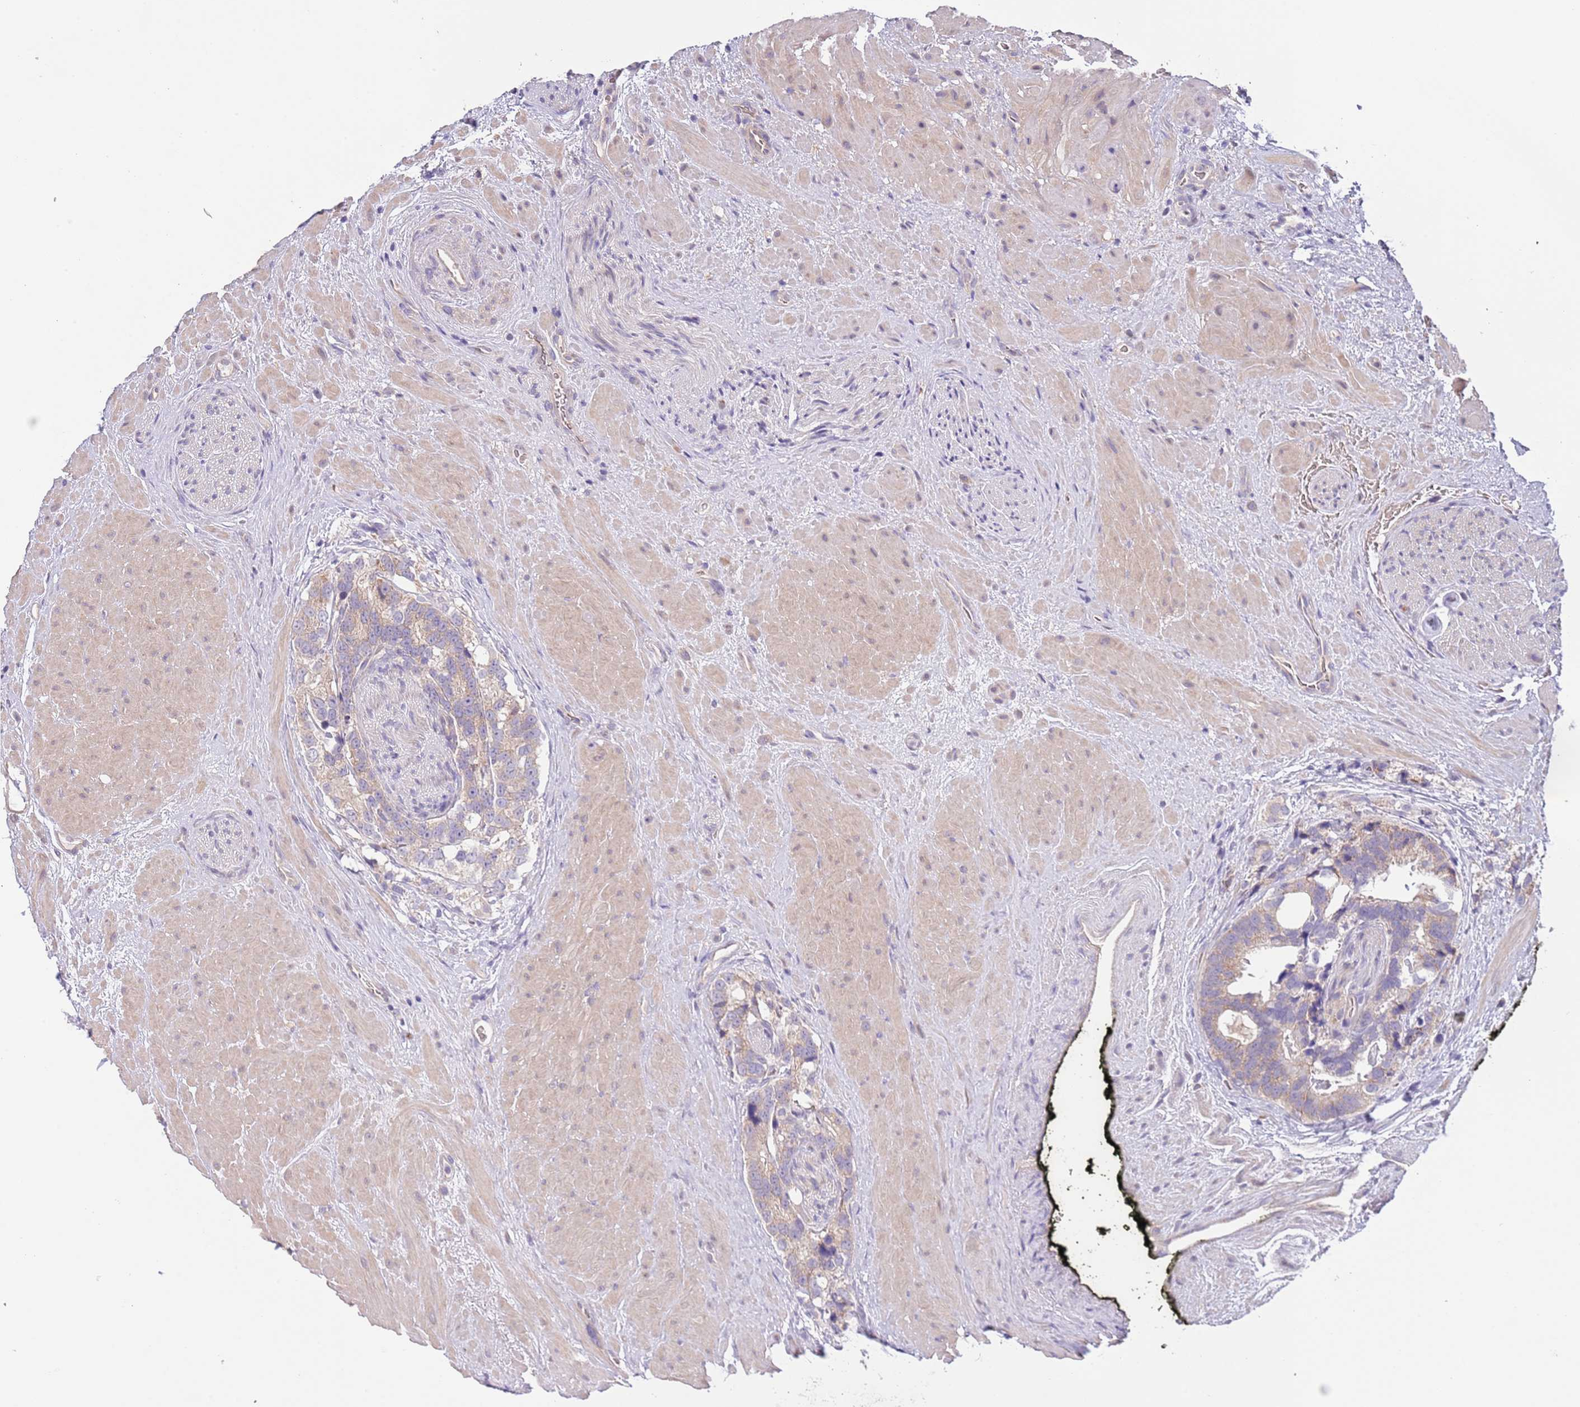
{"staining": {"intensity": "weak", "quantity": ">75%", "location": "cytoplasmic/membranous"}, "tissue": "prostate cancer", "cell_type": "Tumor cells", "image_type": "cancer", "snomed": [{"axis": "morphology", "description": "Adenocarcinoma, High grade"}, {"axis": "topography", "description": "Prostate"}], "caption": "Immunohistochemical staining of prostate cancer reveals low levels of weak cytoplasmic/membranous protein staining in about >75% of tumor cells. (Stains: DAB (3,3'-diaminobenzidine) in brown, nuclei in blue, Microscopy: brightfield microscopy at high magnification).", "gene": "LIPJ", "patient": {"sex": "male", "age": 74}}